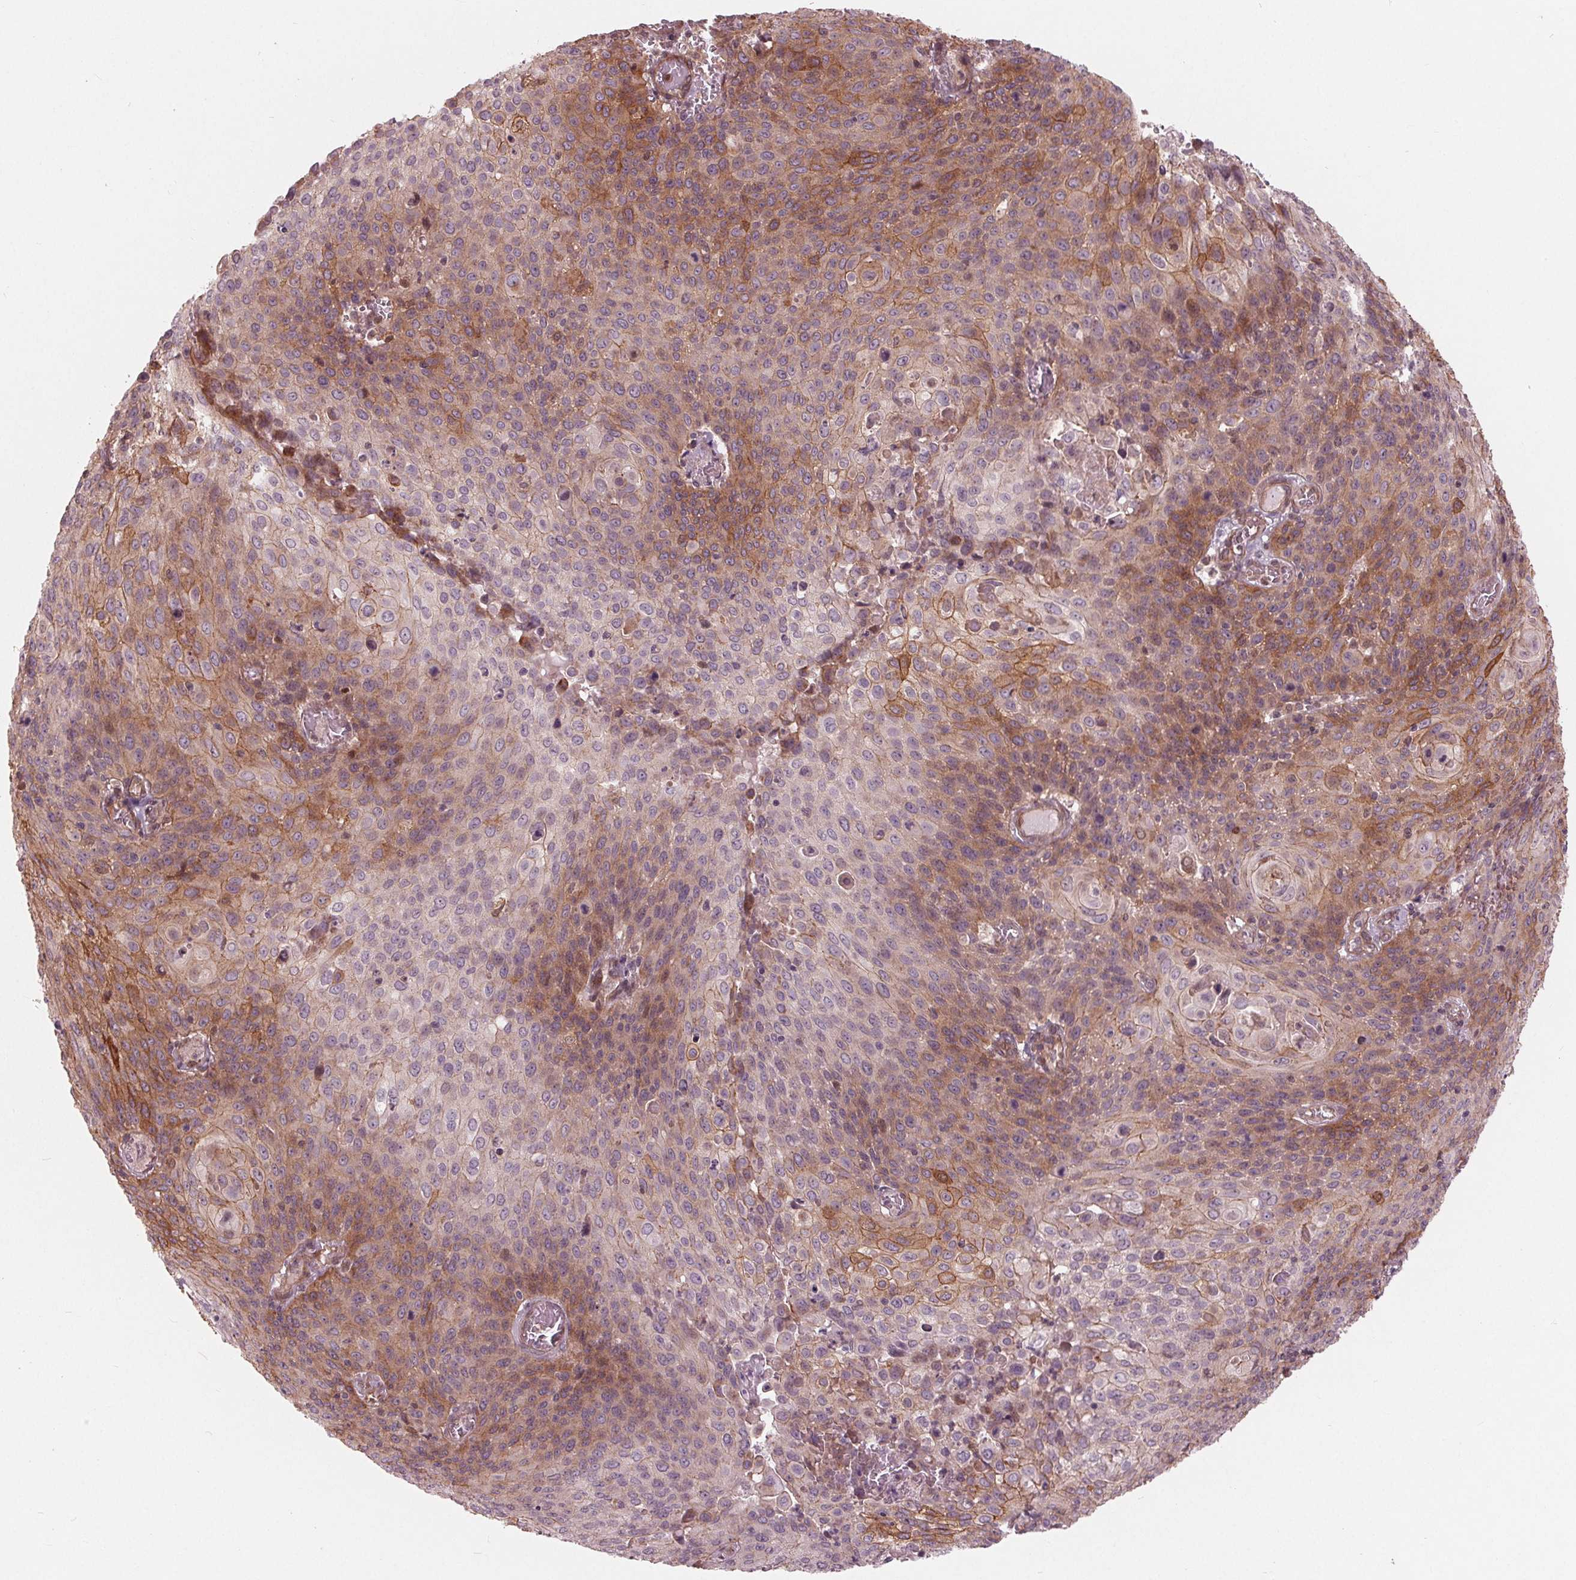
{"staining": {"intensity": "moderate", "quantity": "25%-75%", "location": "cytoplasmic/membranous"}, "tissue": "cervical cancer", "cell_type": "Tumor cells", "image_type": "cancer", "snomed": [{"axis": "morphology", "description": "Squamous cell carcinoma, NOS"}, {"axis": "topography", "description": "Cervix"}], "caption": "High-magnification brightfield microscopy of cervical cancer (squamous cell carcinoma) stained with DAB (brown) and counterstained with hematoxylin (blue). tumor cells exhibit moderate cytoplasmic/membranous positivity is identified in about25%-75% of cells.", "gene": "TXNIP", "patient": {"sex": "female", "age": 65}}